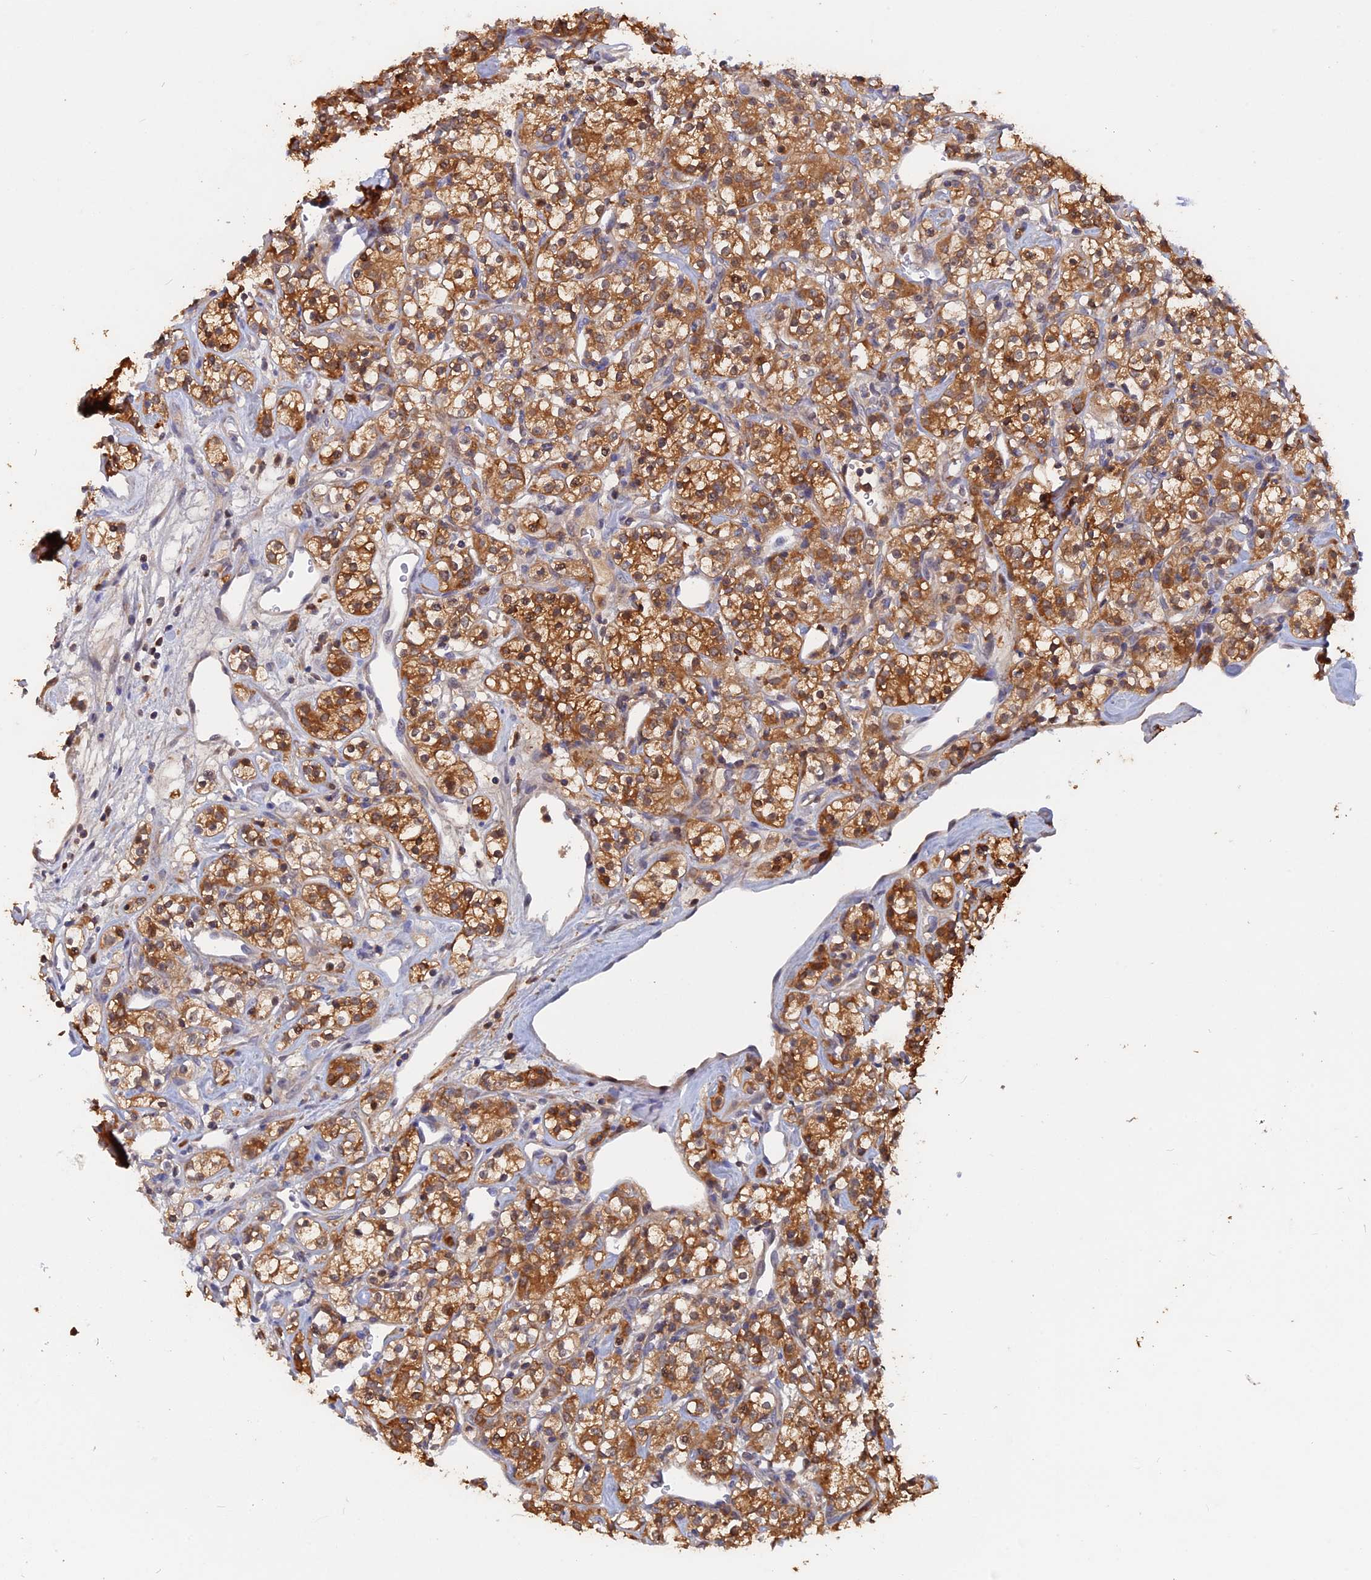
{"staining": {"intensity": "strong", "quantity": ">75%", "location": "cytoplasmic/membranous"}, "tissue": "renal cancer", "cell_type": "Tumor cells", "image_type": "cancer", "snomed": [{"axis": "morphology", "description": "Adenocarcinoma, NOS"}, {"axis": "topography", "description": "Kidney"}], "caption": "Renal cancer stained for a protein (brown) displays strong cytoplasmic/membranous positive expression in approximately >75% of tumor cells.", "gene": "BLVRA", "patient": {"sex": "male", "age": 77}}